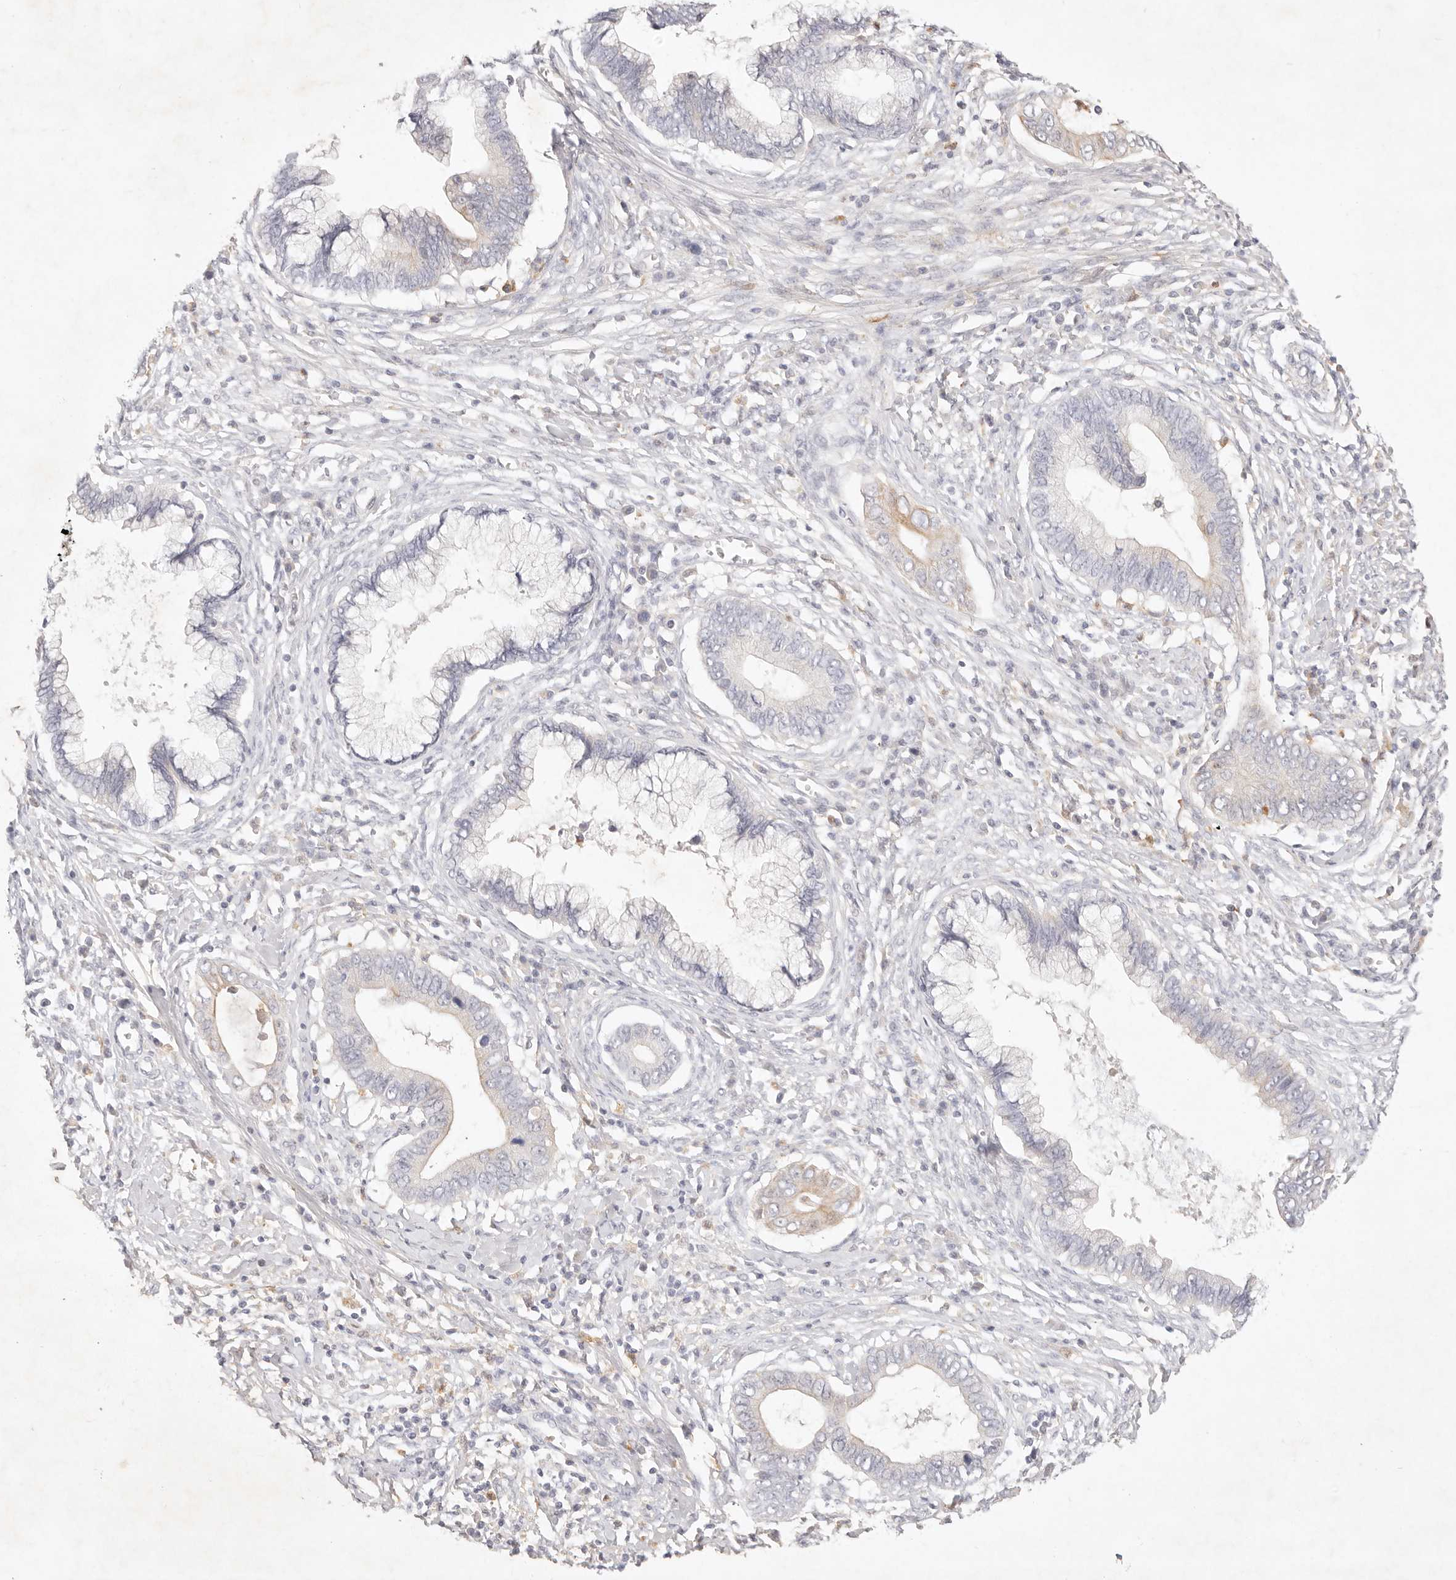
{"staining": {"intensity": "weak", "quantity": "25%-75%", "location": "cytoplasmic/membranous"}, "tissue": "cervical cancer", "cell_type": "Tumor cells", "image_type": "cancer", "snomed": [{"axis": "morphology", "description": "Adenocarcinoma, NOS"}, {"axis": "topography", "description": "Cervix"}], "caption": "An image showing weak cytoplasmic/membranous expression in approximately 25%-75% of tumor cells in cervical cancer (adenocarcinoma), as visualized by brown immunohistochemical staining.", "gene": "GPR84", "patient": {"sex": "female", "age": 44}}